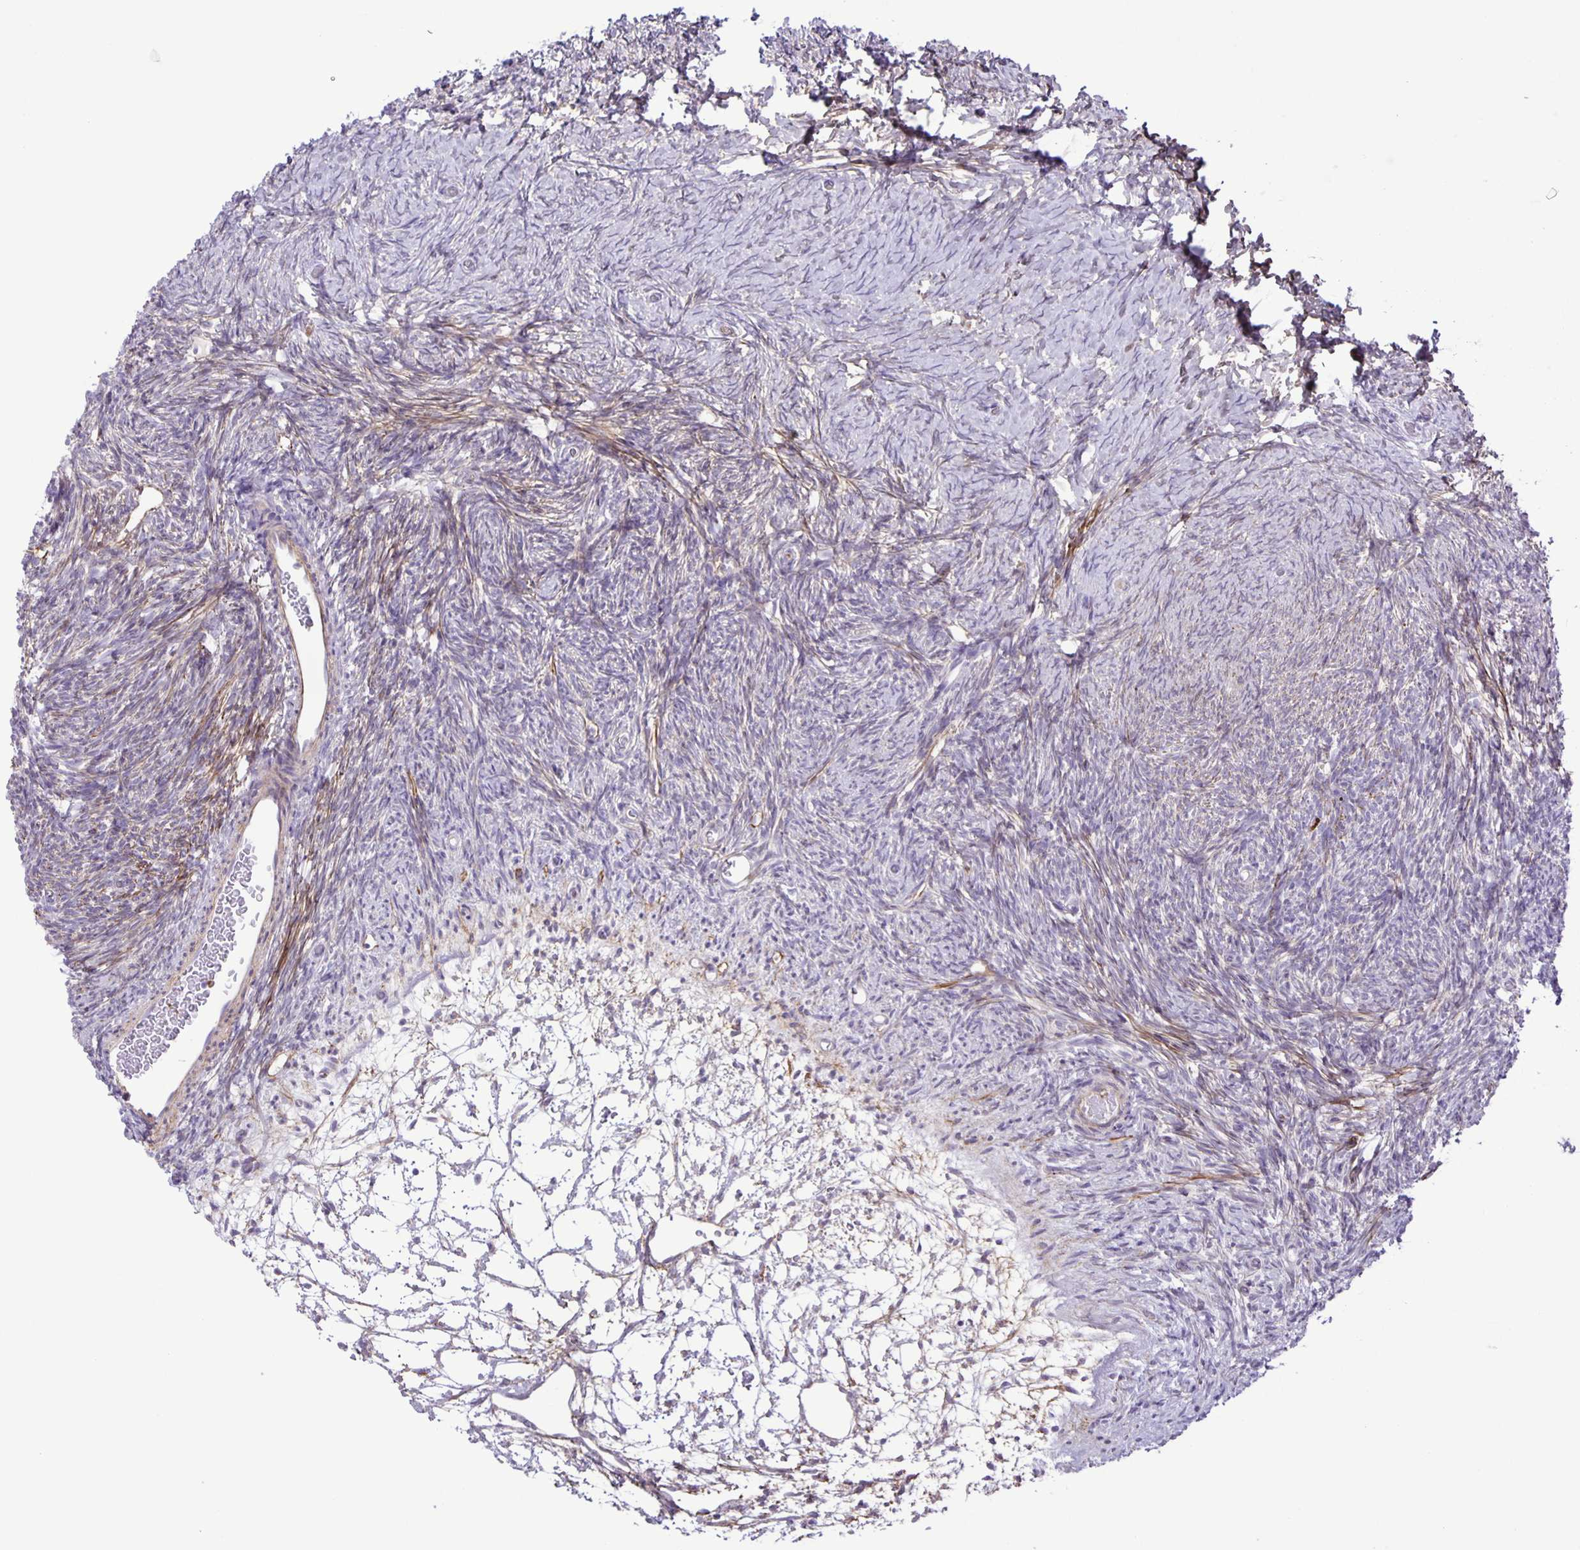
{"staining": {"intensity": "weak", "quantity": "<25%", "location": "cytoplasmic/membranous"}, "tissue": "ovary", "cell_type": "Ovarian stroma cells", "image_type": "normal", "snomed": [{"axis": "morphology", "description": "Normal tissue, NOS"}, {"axis": "topography", "description": "Ovary"}], "caption": "Immunohistochemistry (IHC) of unremarkable ovary shows no positivity in ovarian stroma cells.", "gene": "ADCK1", "patient": {"sex": "female", "age": 39}}